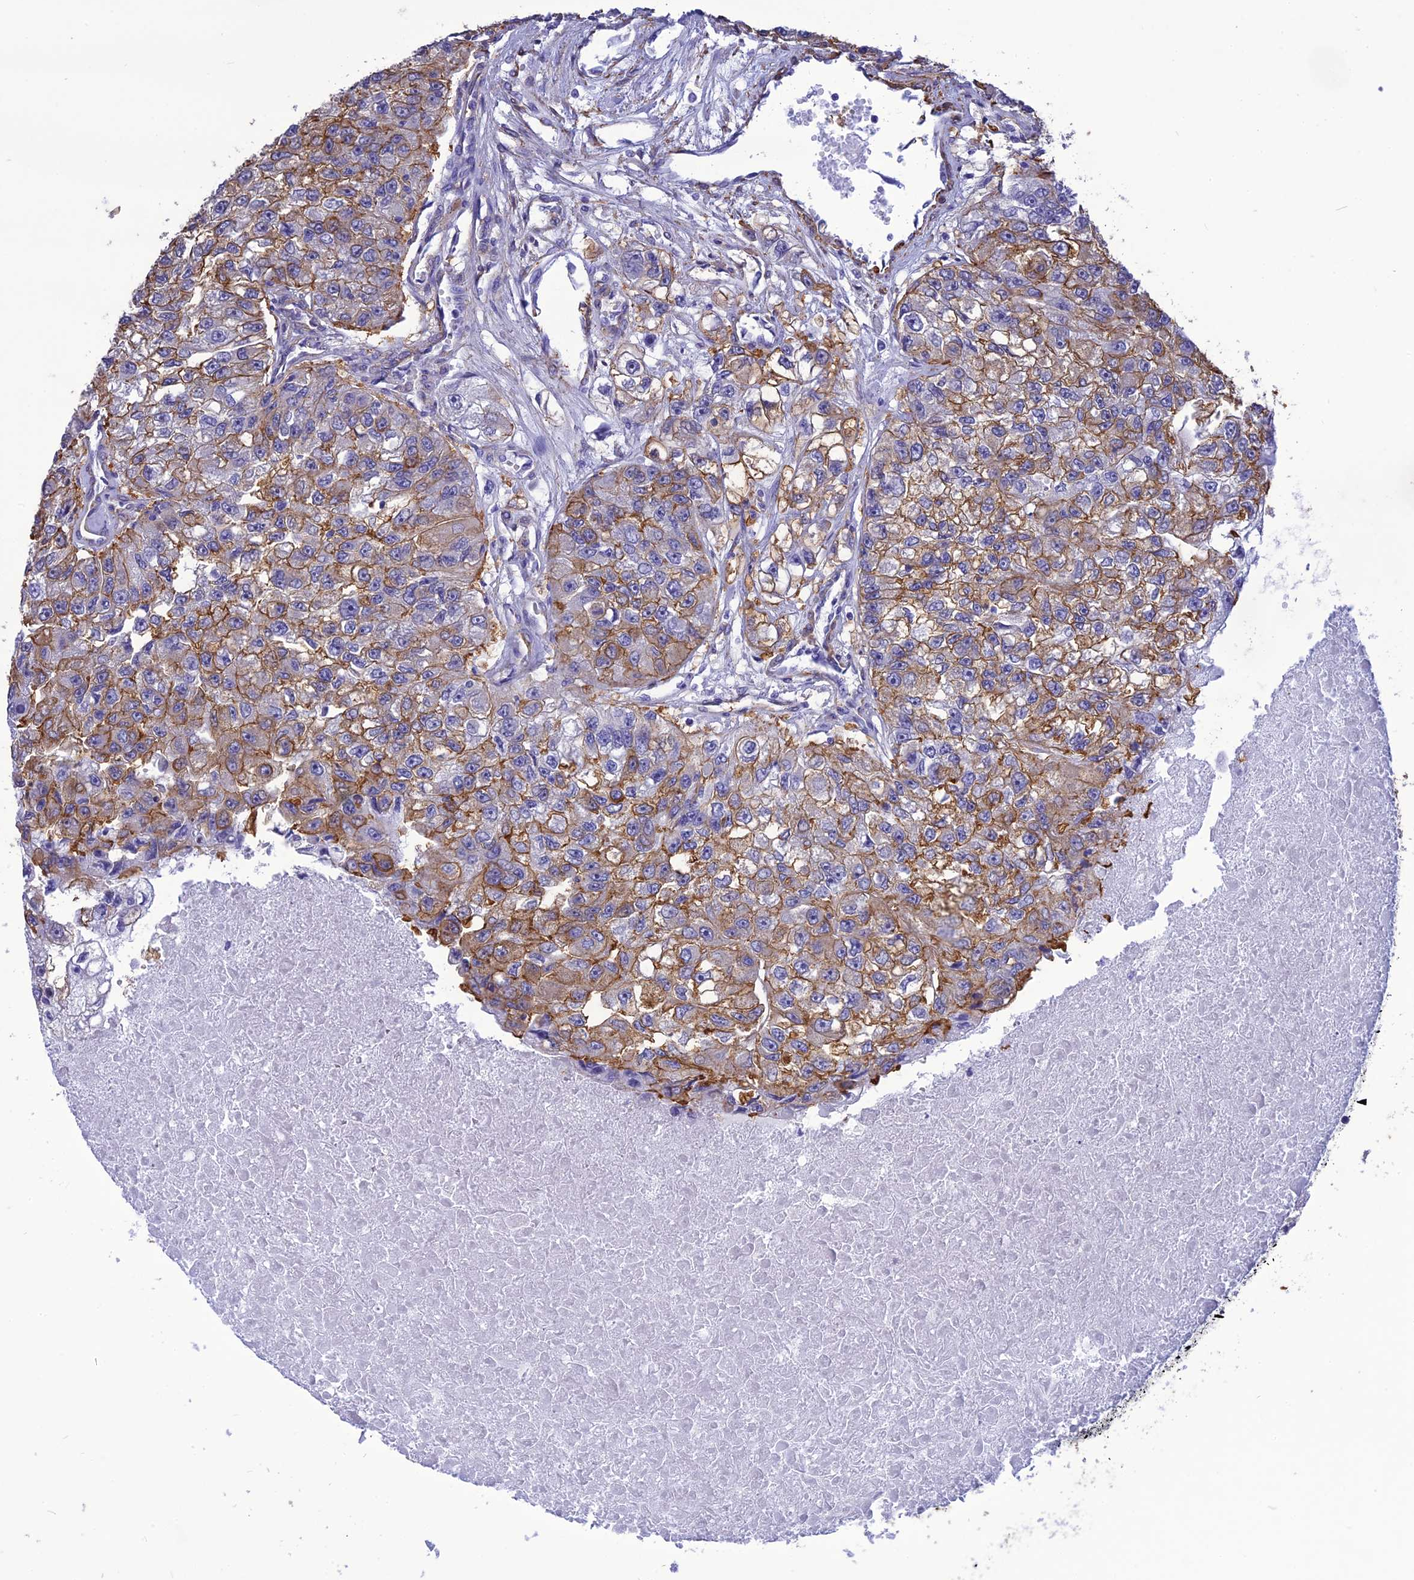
{"staining": {"intensity": "moderate", "quantity": "25%-75%", "location": "cytoplasmic/membranous"}, "tissue": "renal cancer", "cell_type": "Tumor cells", "image_type": "cancer", "snomed": [{"axis": "morphology", "description": "Adenocarcinoma, NOS"}, {"axis": "topography", "description": "Kidney"}], "caption": "Renal cancer was stained to show a protein in brown. There is medium levels of moderate cytoplasmic/membranous positivity in approximately 25%-75% of tumor cells. The staining is performed using DAB (3,3'-diaminobenzidine) brown chromogen to label protein expression. The nuclei are counter-stained blue using hematoxylin.", "gene": "NKD1", "patient": {"sex": "male", "age": 63}}